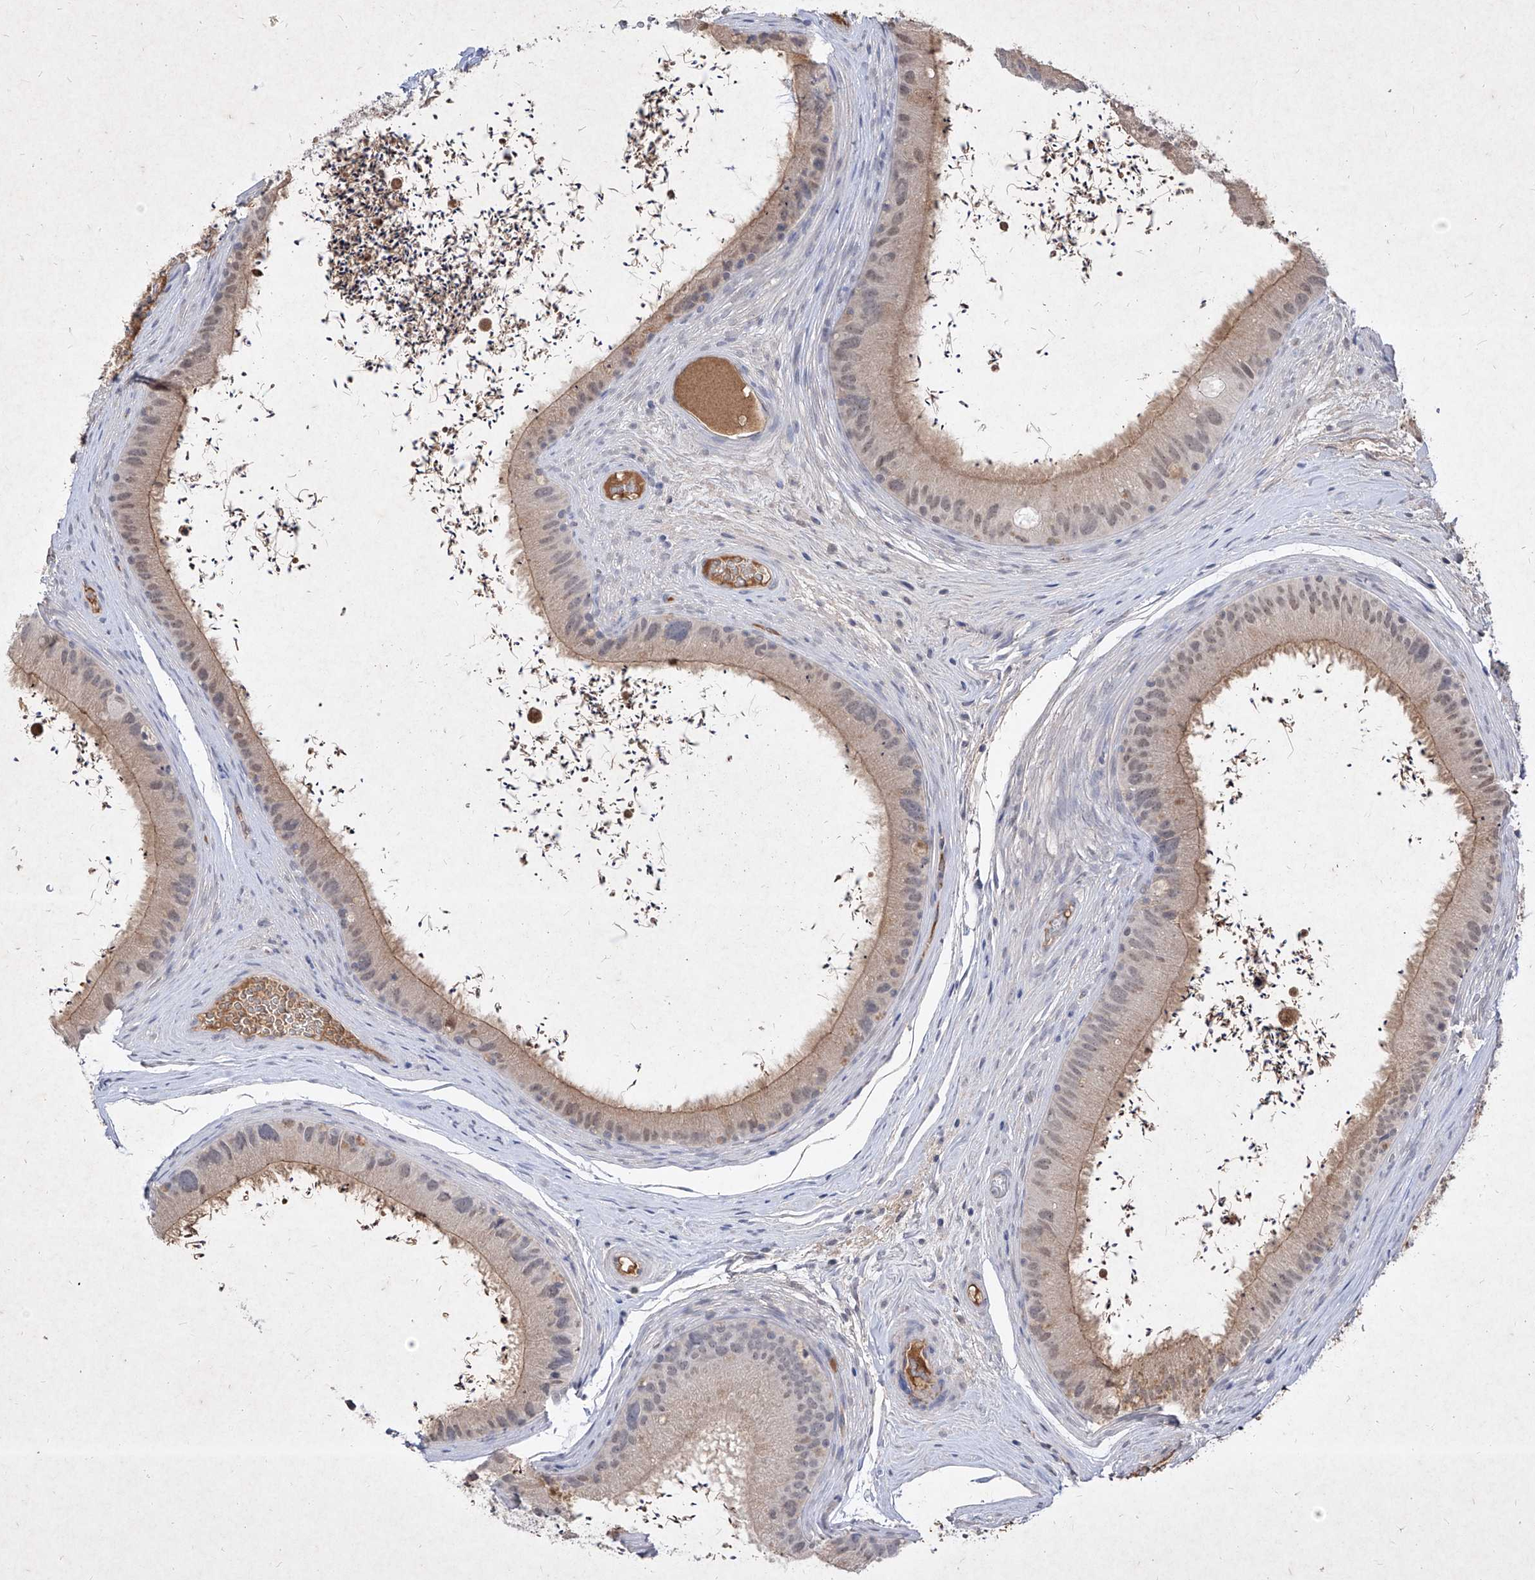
{"staining": {"intensity": "moderate", "quantity": "<25%", "location": "cytoplasmic/membranous"}, "tissue": "epididymis", "cell_type": "Glandular cells", "image_type": "normal", "snomed": [{"axis": "morphology", "description": "Normal tissue, NOS"}, {"axis": "topography", "description": "Epididymis, spermatic cord, NOS"}], "caption": "A photomicrograph showing moderate cytoplasmic/membranous positivity in approximately <25% of glandular cells in normal epididymis, as visualized by brown immunohistochemical staining.", "gene": "C4A", "patient": {"sex": "male", "age": 50}}